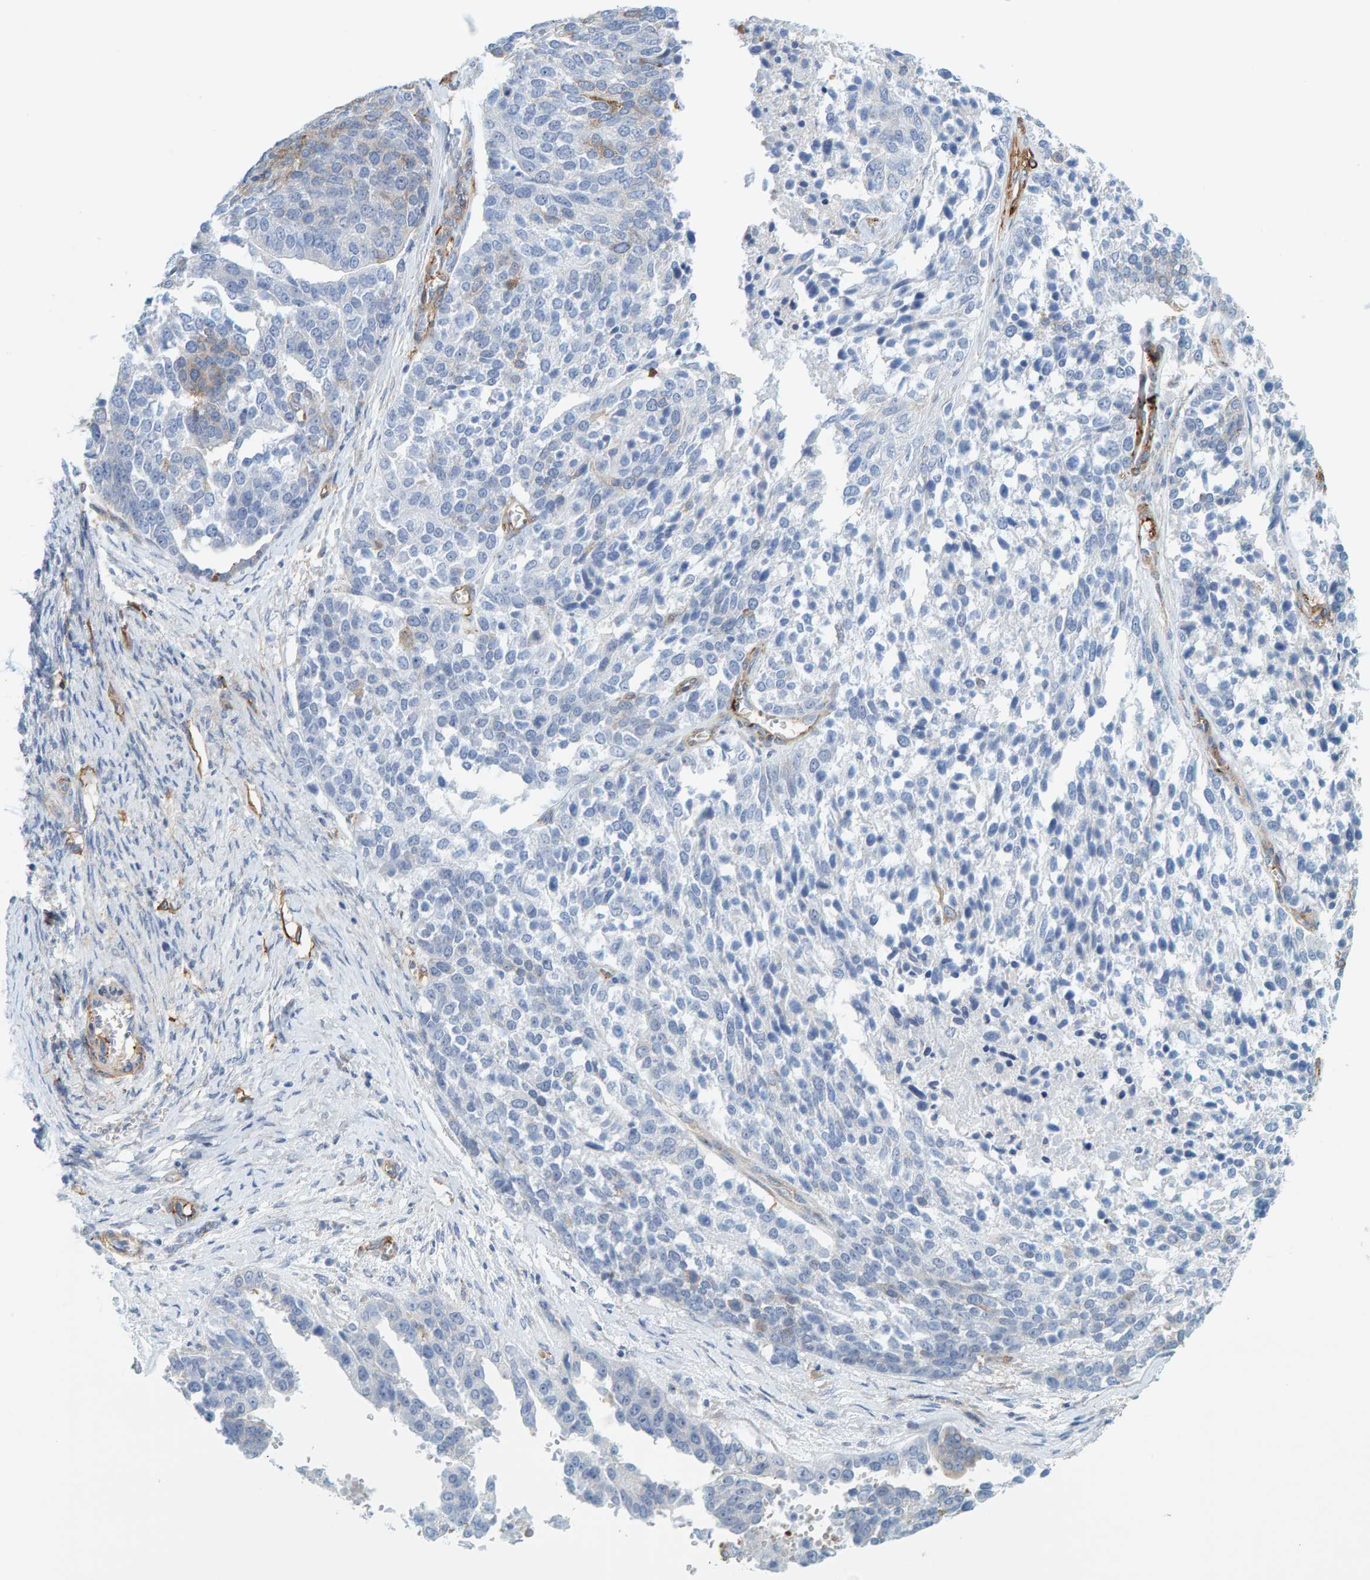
{"staining": {"intensity": "moderate", "quantity": "<25%", "location": "cytoplasmic/membranous"}, "tissue": "ovarian cancer", "cell_type": "Tumor cells", "image_type": "cancer", "snomed": [{"axis": "morphology", "description": "Cystadenocarcinoma, serous, NOS"}, {"axis": "topography", "description": "Ovary"}], "caption": "Tumor cells exhibit moderate cytoplasmic/membranous positivity in approximately <25% of cells in ovarian serous cystadenocarcinoma.", "gene": "MAP1B", "patient": {"sex": "female", "age": 44}}